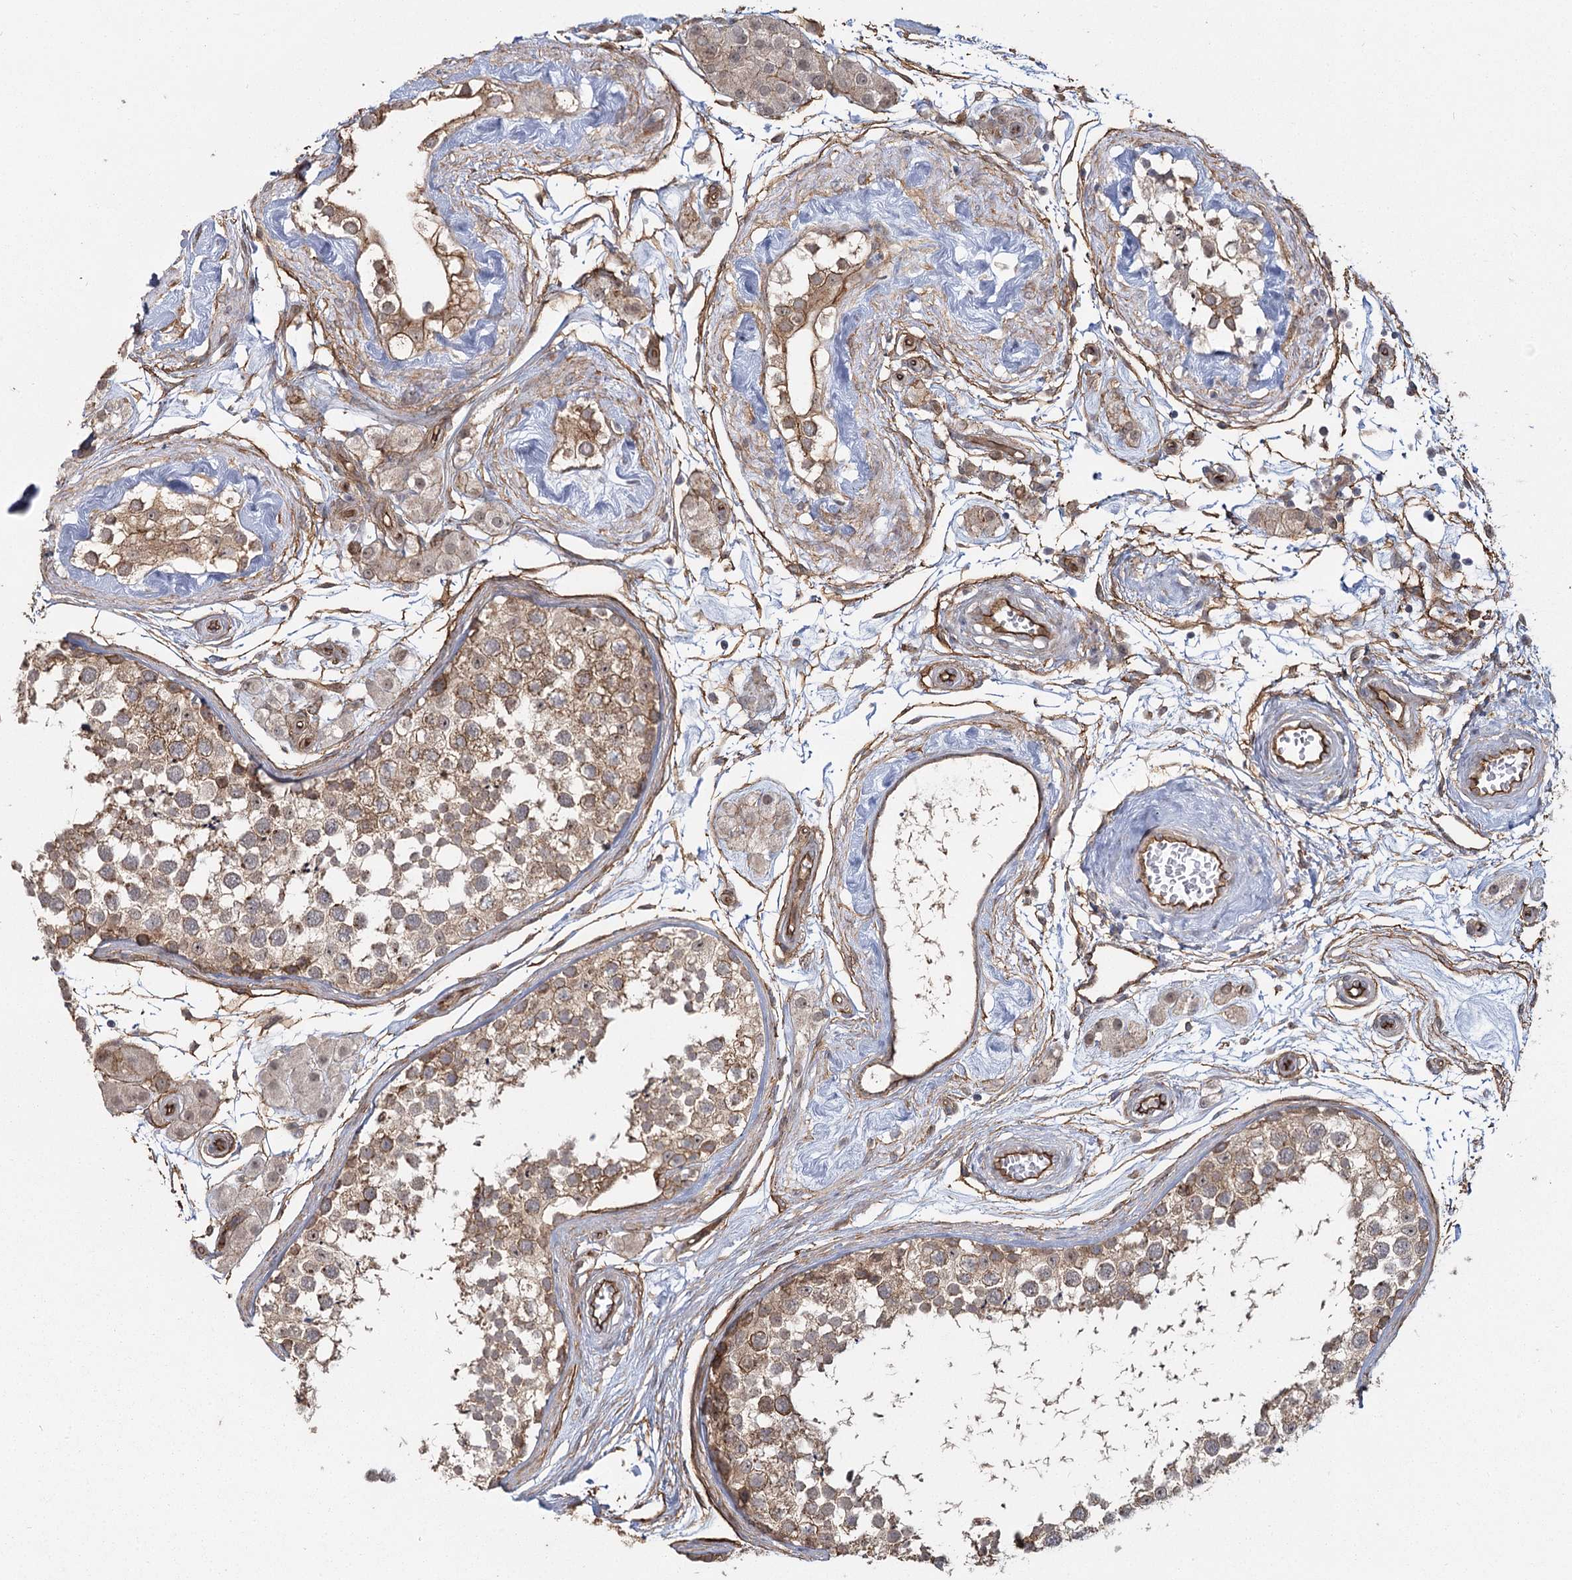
{"staining": {"intensity": "moderate", "quantity": ">75%", "location": "cytoplasmic/membranous"}, "tissue": "testis", "cell_type": "Cells in seminiferous ducts", "image_type": "normal", "snomed": [{"axis": "morphology", "description": "Normal tissue, NOS"}, {"axis": "topography", "description": "Testis"}], "caption": "A brown stain shows moderate cytoplasmic/membranous positivity of a protein in cells in seminiferous ducts of benign human testis.", "gene": "RPP14", "patient": {"sex": "male", "age": 56}}